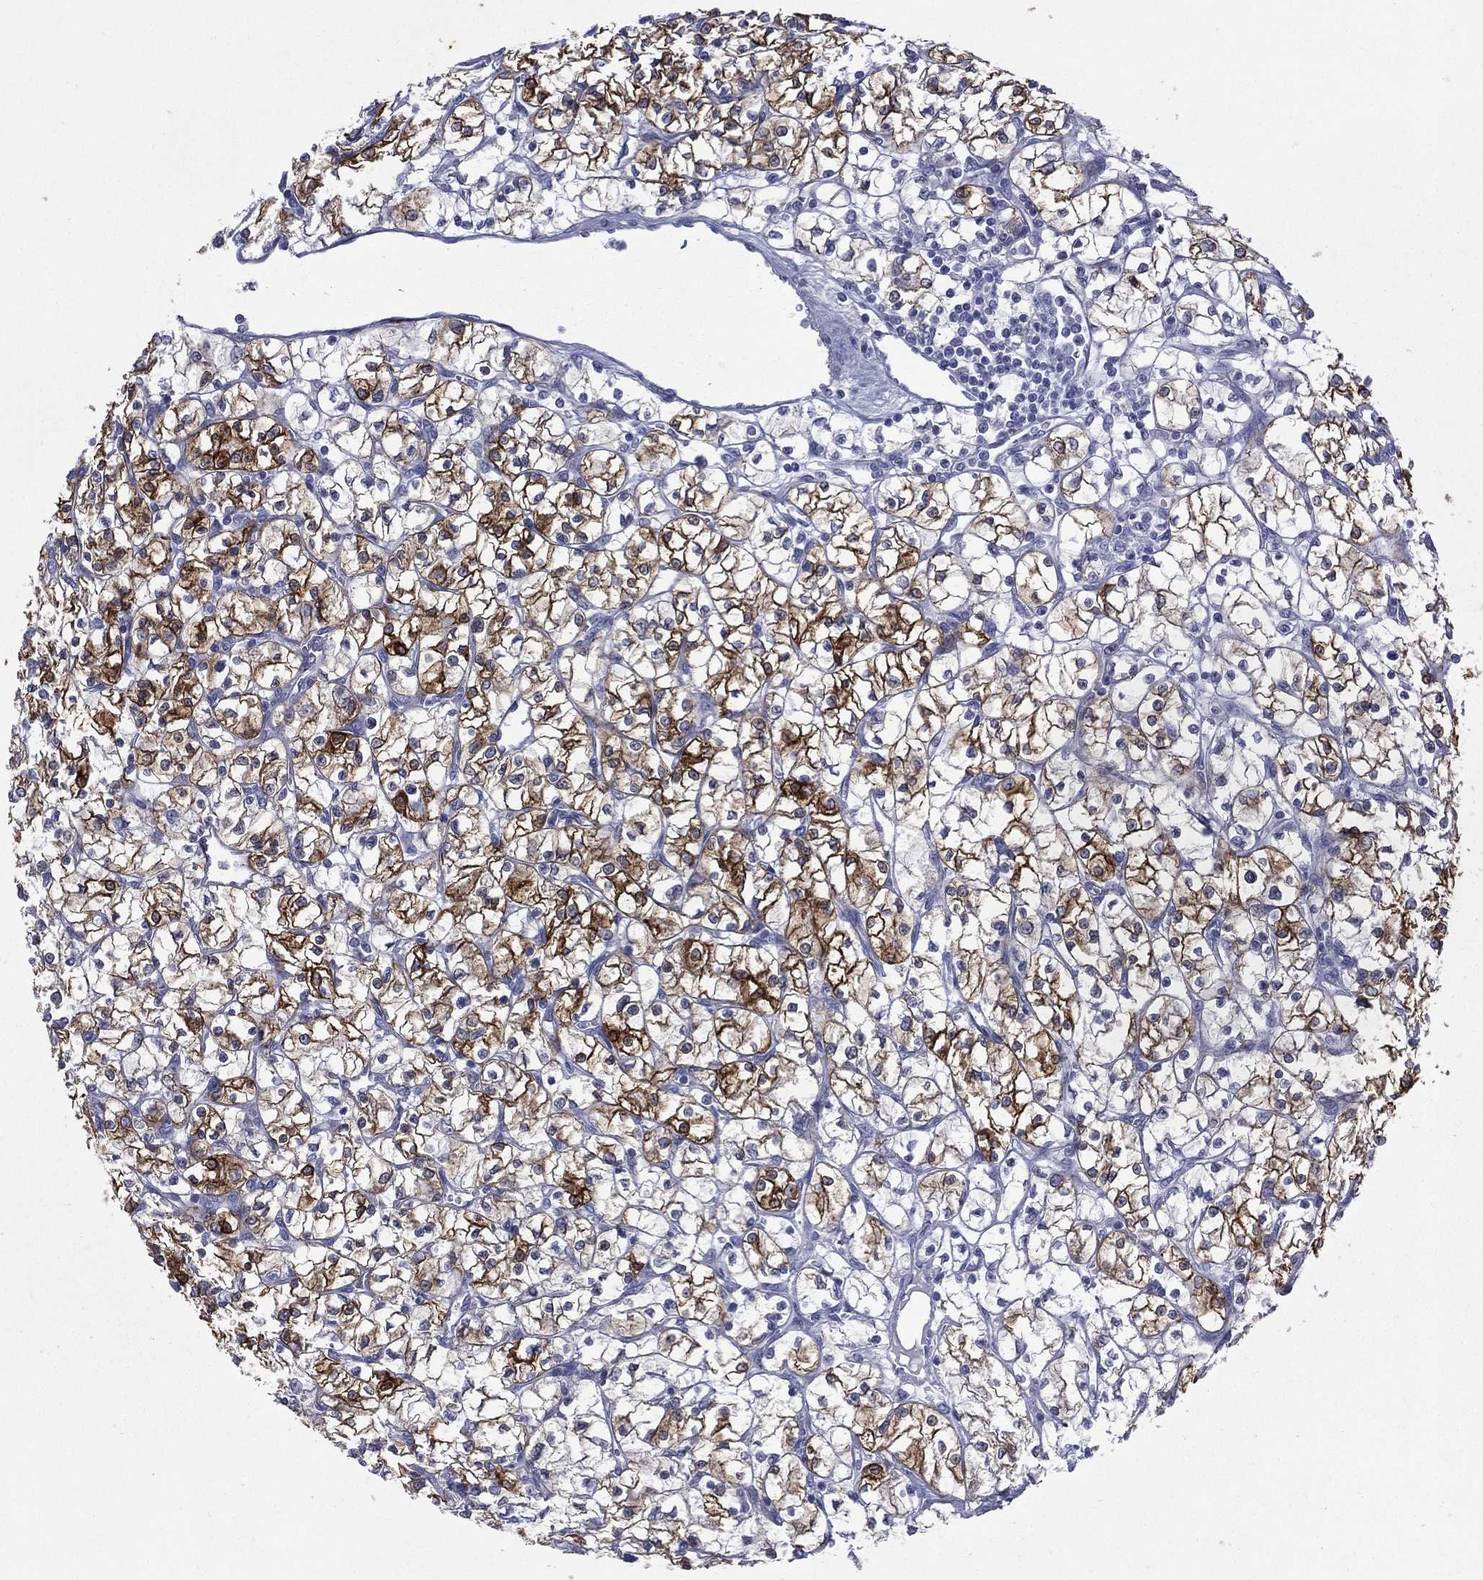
{"staining": {"intensity": "strong", "quantity": "25%-75%", "location": "cytoplasmic/membranous"}, "tissue": "renal cancer", "cell_type": "Tumor cells", "image_type": "cancer", "snomed": [{"axis": "morphology", "description": "Adenocarcinoma, NOS"}, {"axis": "topography", "description": "Kidney"}], "caption": "IHC photomicrograph of renal cancer (adenocarcinoma) stained for a protein (brown), which shows high levels of strong cytoplasmic/membranous expression in approximately 25%-75% of tumor cells.", "gene": "CES2", "patient": {"sex": "female", "age": 64}}